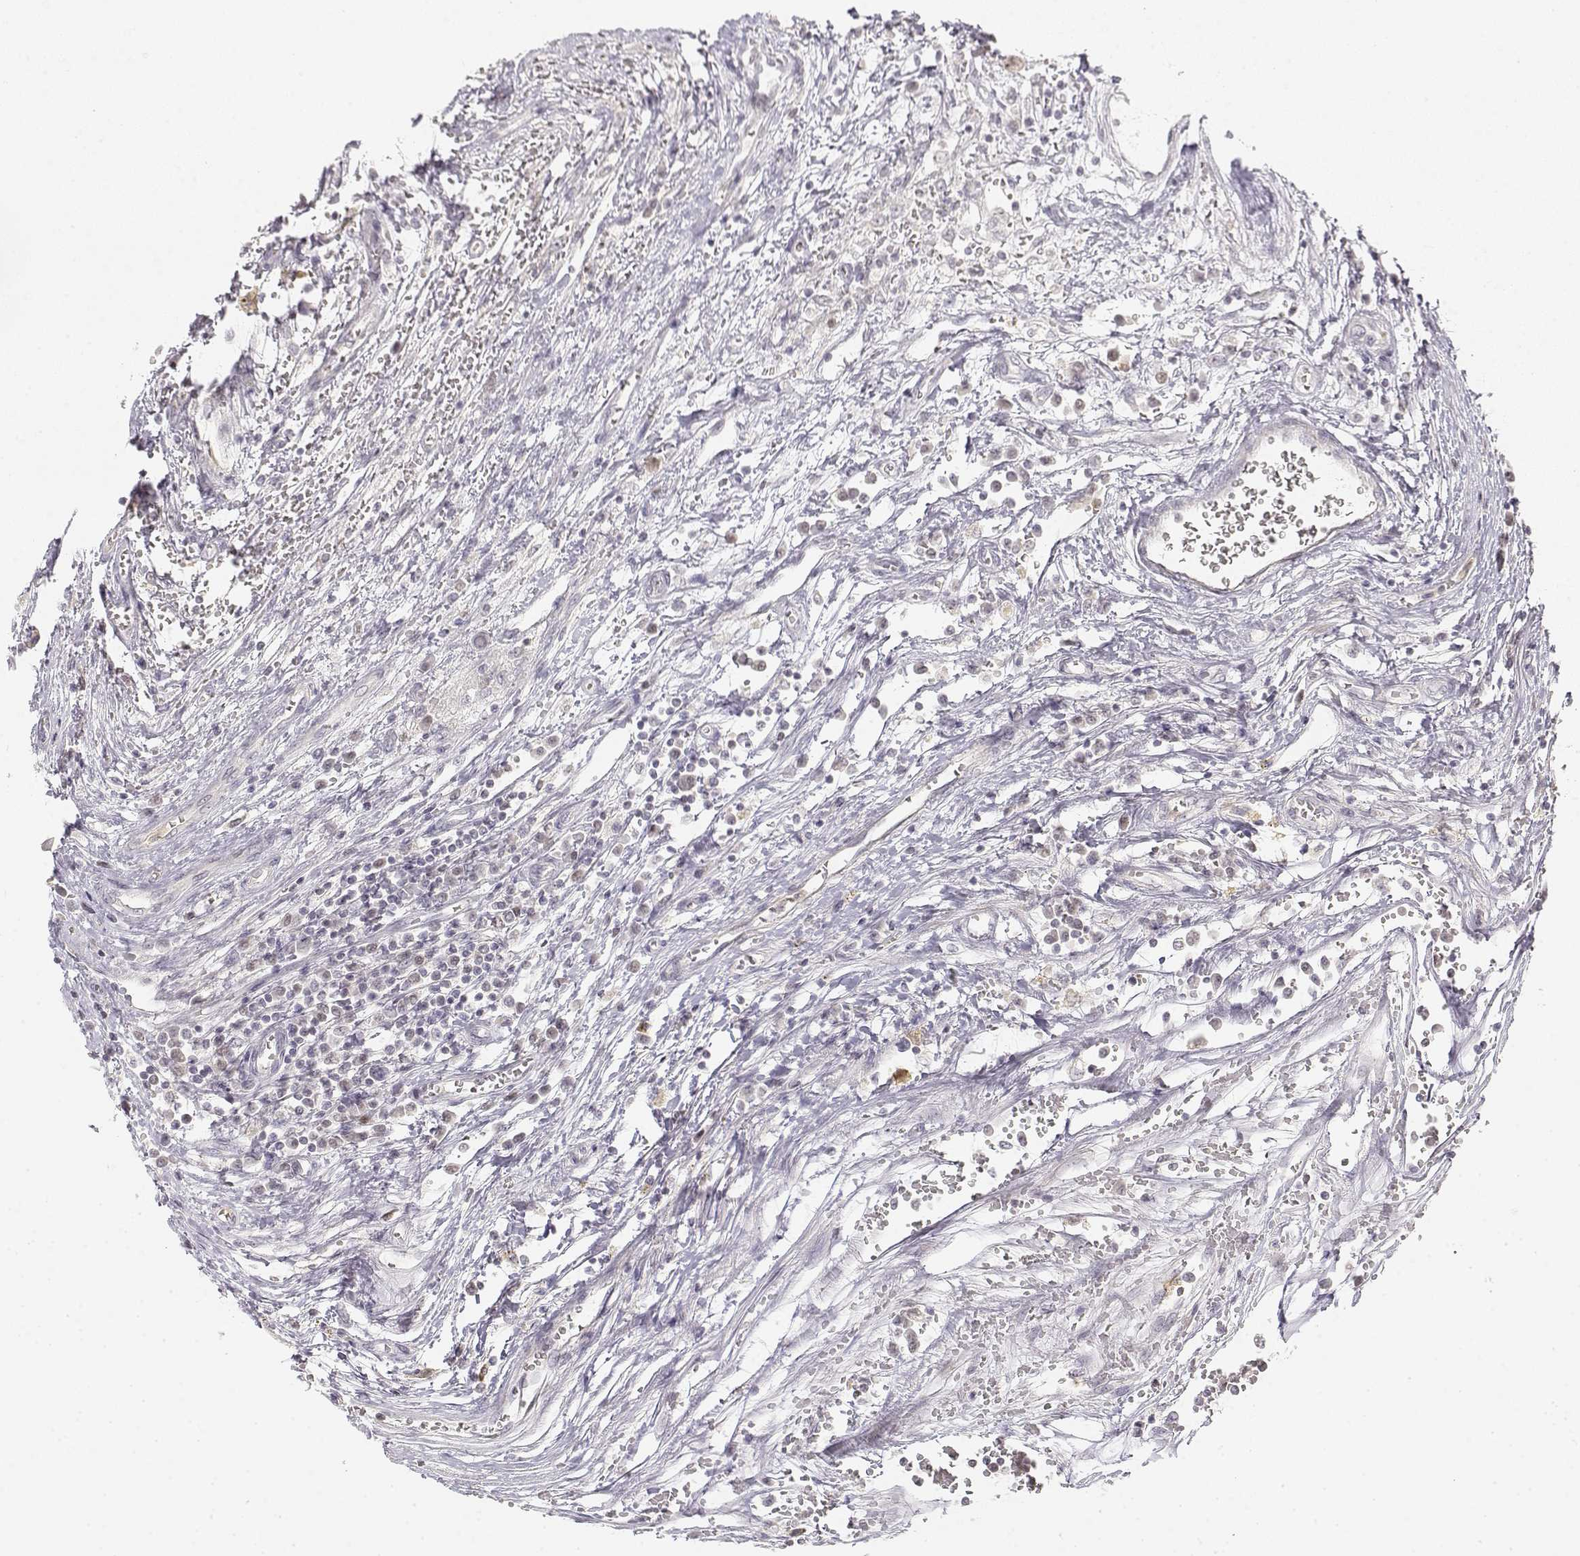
{"staining": {"intensity": "weak", "quantity": ">75%", "location": "cytoplasmic/membranous,nuclear"}, "tissue": "testis cancer", "cell_type": "Tumor cells", "image_type": "cancer", "snomed": [{"axis": "morphology", "description": "Normal tissue, NOS"}, {"axis": "morphology", "description": "Seminoma, NOS"}, {"axis": "topography", "description": "Testis"}, {"axis": "topography", "description": "Epididymis"}], "caption": "This is an image of immunohistochemistry (IHC) staining of seminoma (testis), which shows weak expression in the cytoplasmic/membranous and nuclear of tumor cells.", "gene": "GLIPR1L2", "patient": {"sex": "male", "age": 34}}